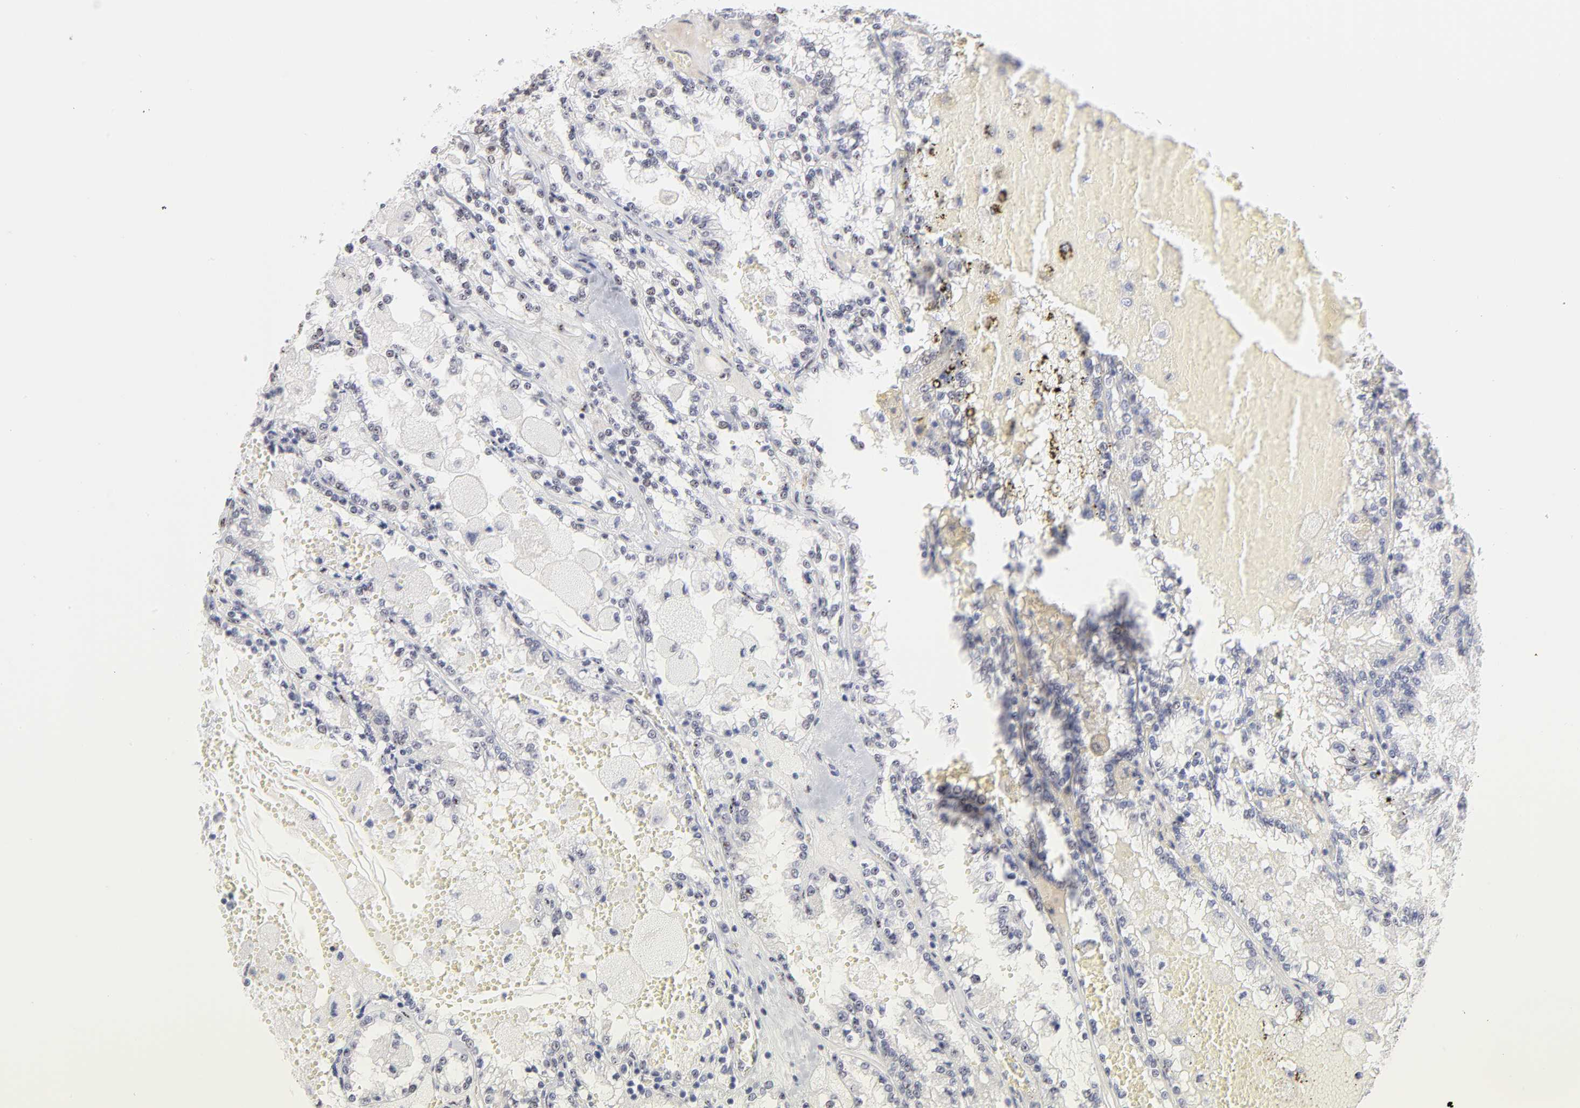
{"staining": {"intensity": "negative", "quantity": "none", "location": "none"}, "tissue": "renal cancer", "cell_type": "Tumor cells", "image_type": "cancer", "snomed": [{"axis": "morphology", "description": "Adenocarcinoma, NOS"}, {"axis": "topography", "description": "Kidney"}], "caption": "Image shows no protein expression in tumor cells of renal adenocarcinoma tissue.", "gene": "STAT3", "patient": {"sex": "female", "age": 56}}